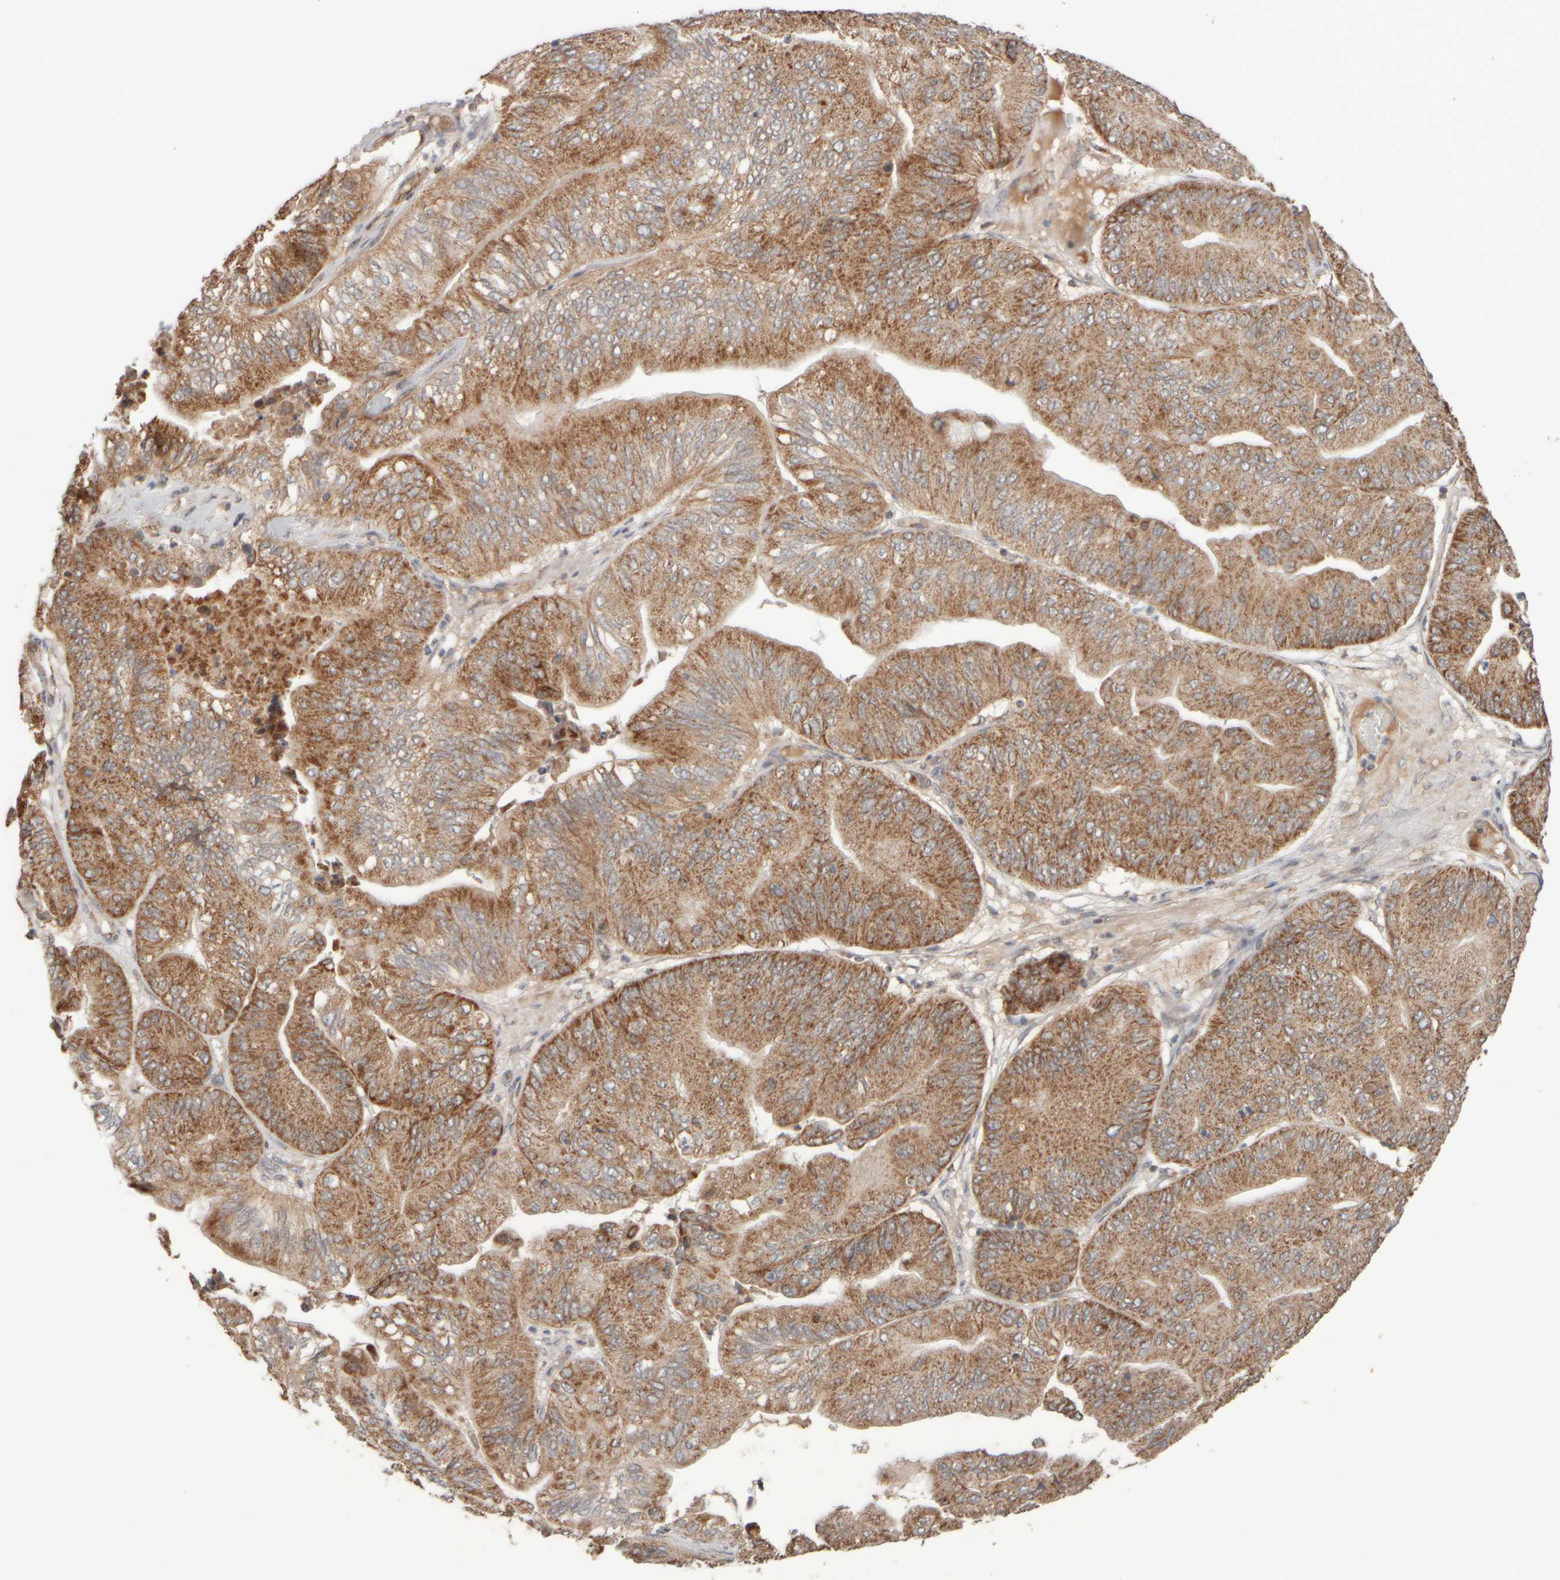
{"staining": {"intensity": "moderate", "quantity": ">75%", "location": "cytoplasmic/membranous"}, "tissue": "ovarian cancer", "cell_type": "Tumor cells", "image_type": "cancer", "snomed": [{"axis": "morphology", "description": "Cystadenocarcinoma, mucinous, NOS"}, {"axis": "topography", "description": "Ovary"}], "caption": "There is medium levels of moderate cytoplasmic/membranous expression in tumor cells of ovarian cancer (mucinous cystadenocarcinoma), as demonstrated by immunohistochemical staining (brown color).", "gene": "EIF2B3", "patient": {"sex": "female", "age": 61}}